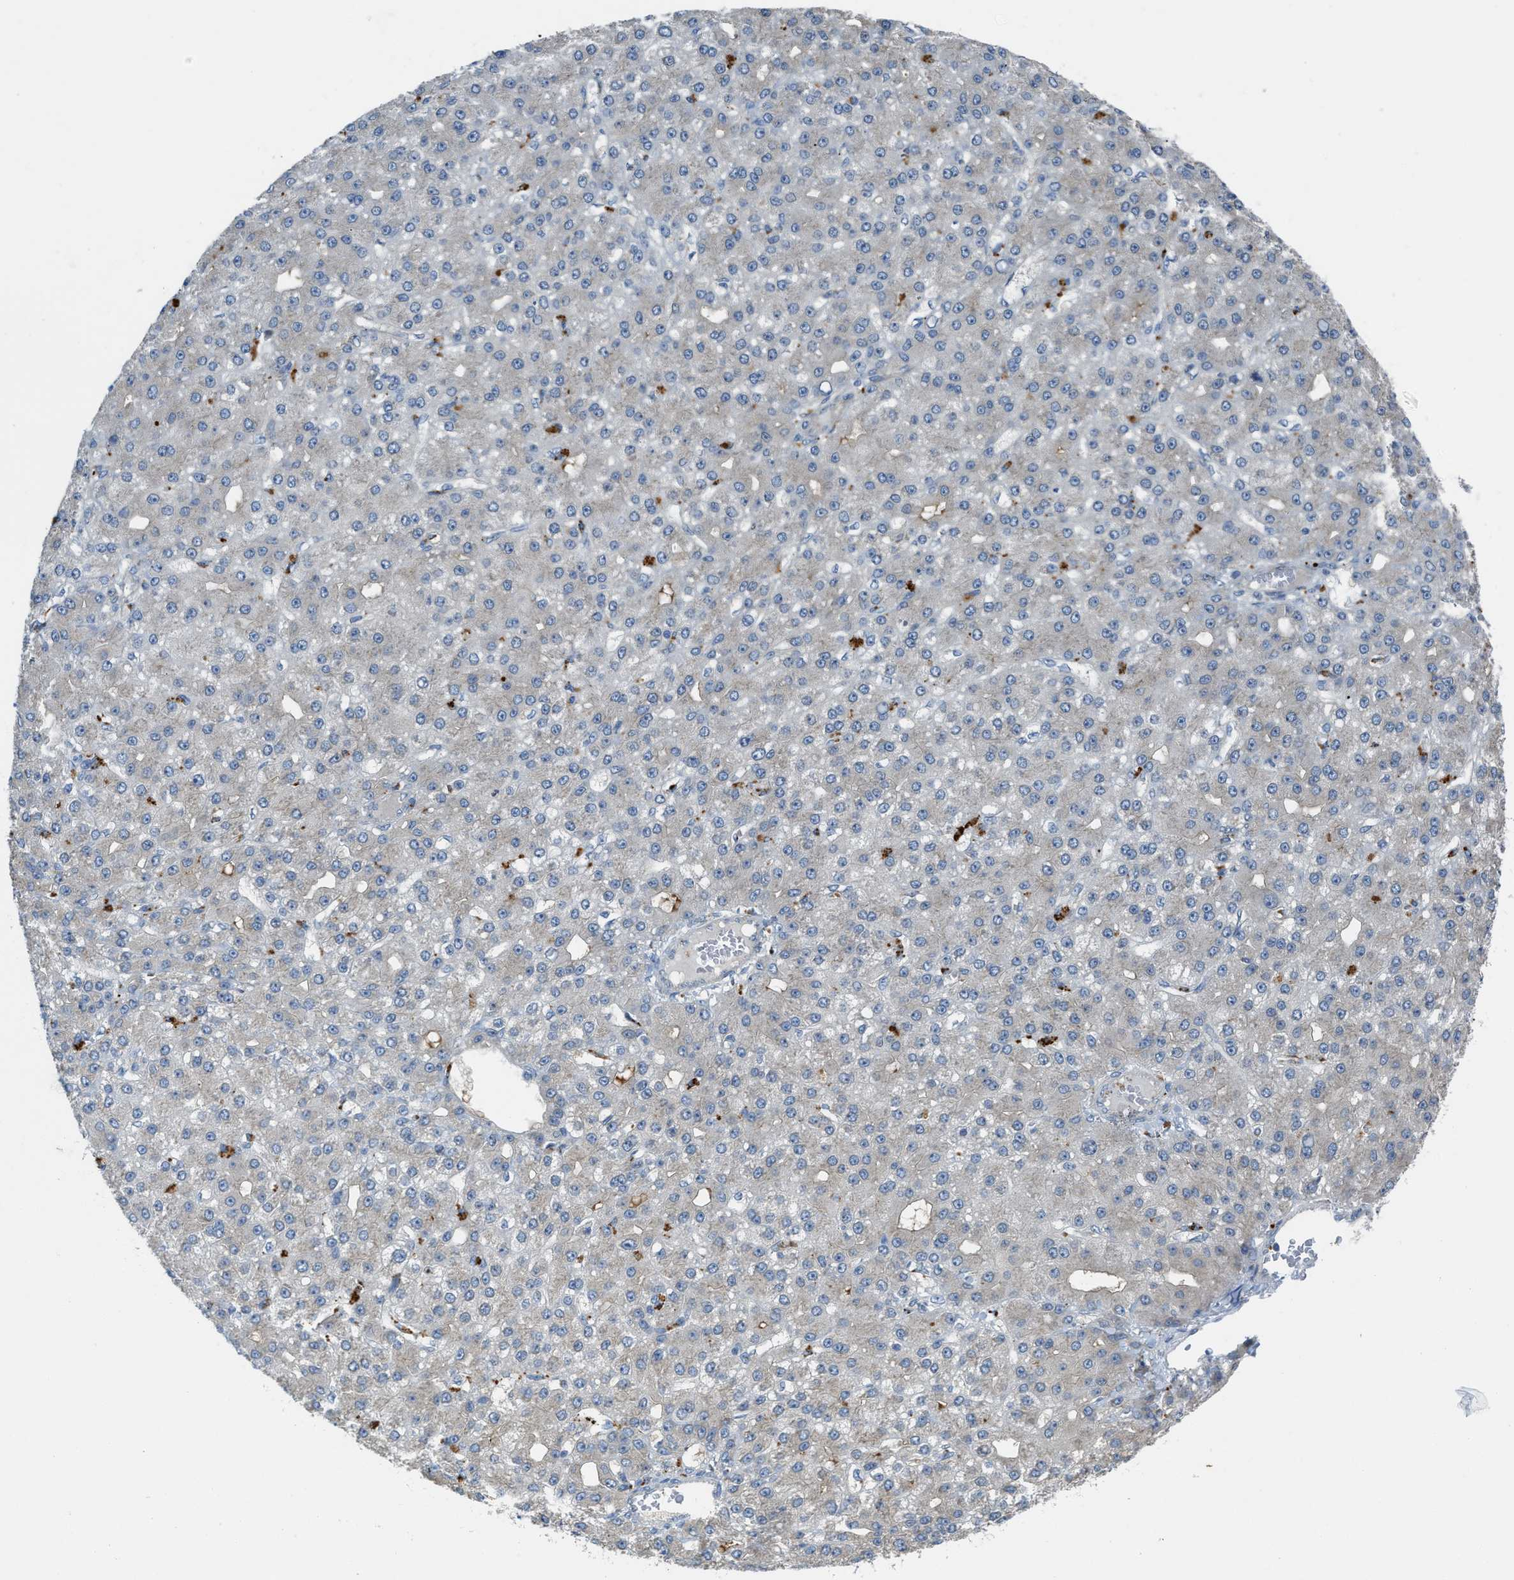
{"staining": {"intensity": "weak", "quantity": "25%-75%", "location": "cytoplasmic/membranous"}, "tissue": "liver cancer", "cell_type": "Tumor cells", "image_type": "cancer", "snomed": [{"axis": "morphology", "description": "Carcinoma, Hepatocellular, NOS"}, {"axis": "topography", "description": "Liver"}], "caption": "A high-resolution micrograph shows IHC staining of liver hepatocellular carcinoma, which exhibits weak cytoplasmic/membranous staining in about 25%-75% of tumor cells. Nuclei are stained in blue.", "gene": "KLHDC10", "patient": {"sex": "male", "age": 67}}